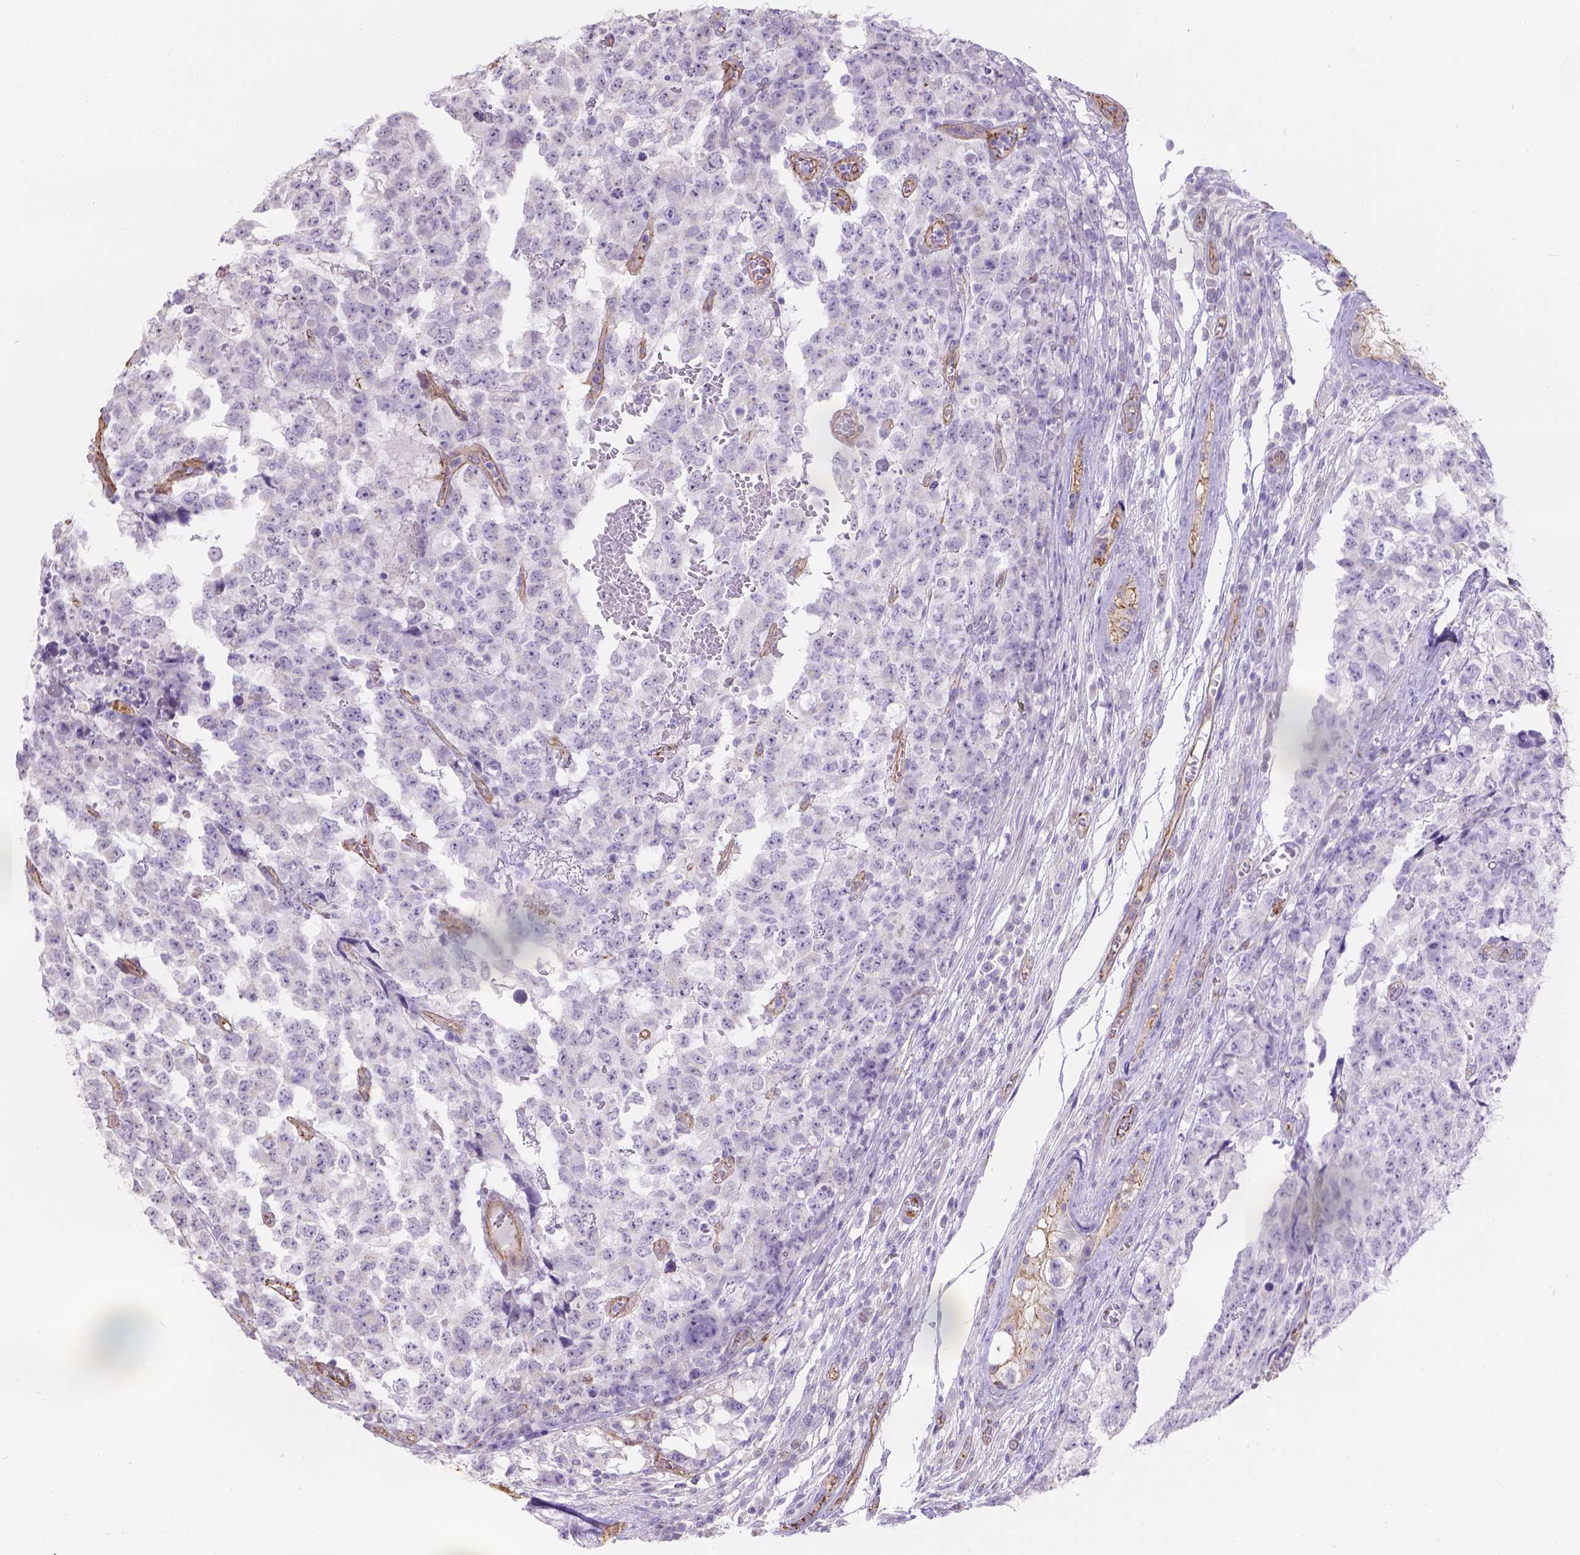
{"staining": {"intensity": "negative", "quantity": "none", "location": "none"}, "tissue": "testis cancer", "cell_type": "Tumor cells", "image_type": "cancer", "snomed": [{"axis": "morphology", "description": "Carcinoma, Embryonal, NOS"}, {"axis": "topography", "description": "Testis"}], "caption": "Immunohistochemistry of human testis cancer (embryonal carcinoma) exhibits no staining in tumor cells.", "gene": "PHF7", "patient": {"sex": "male", "age": 23}}